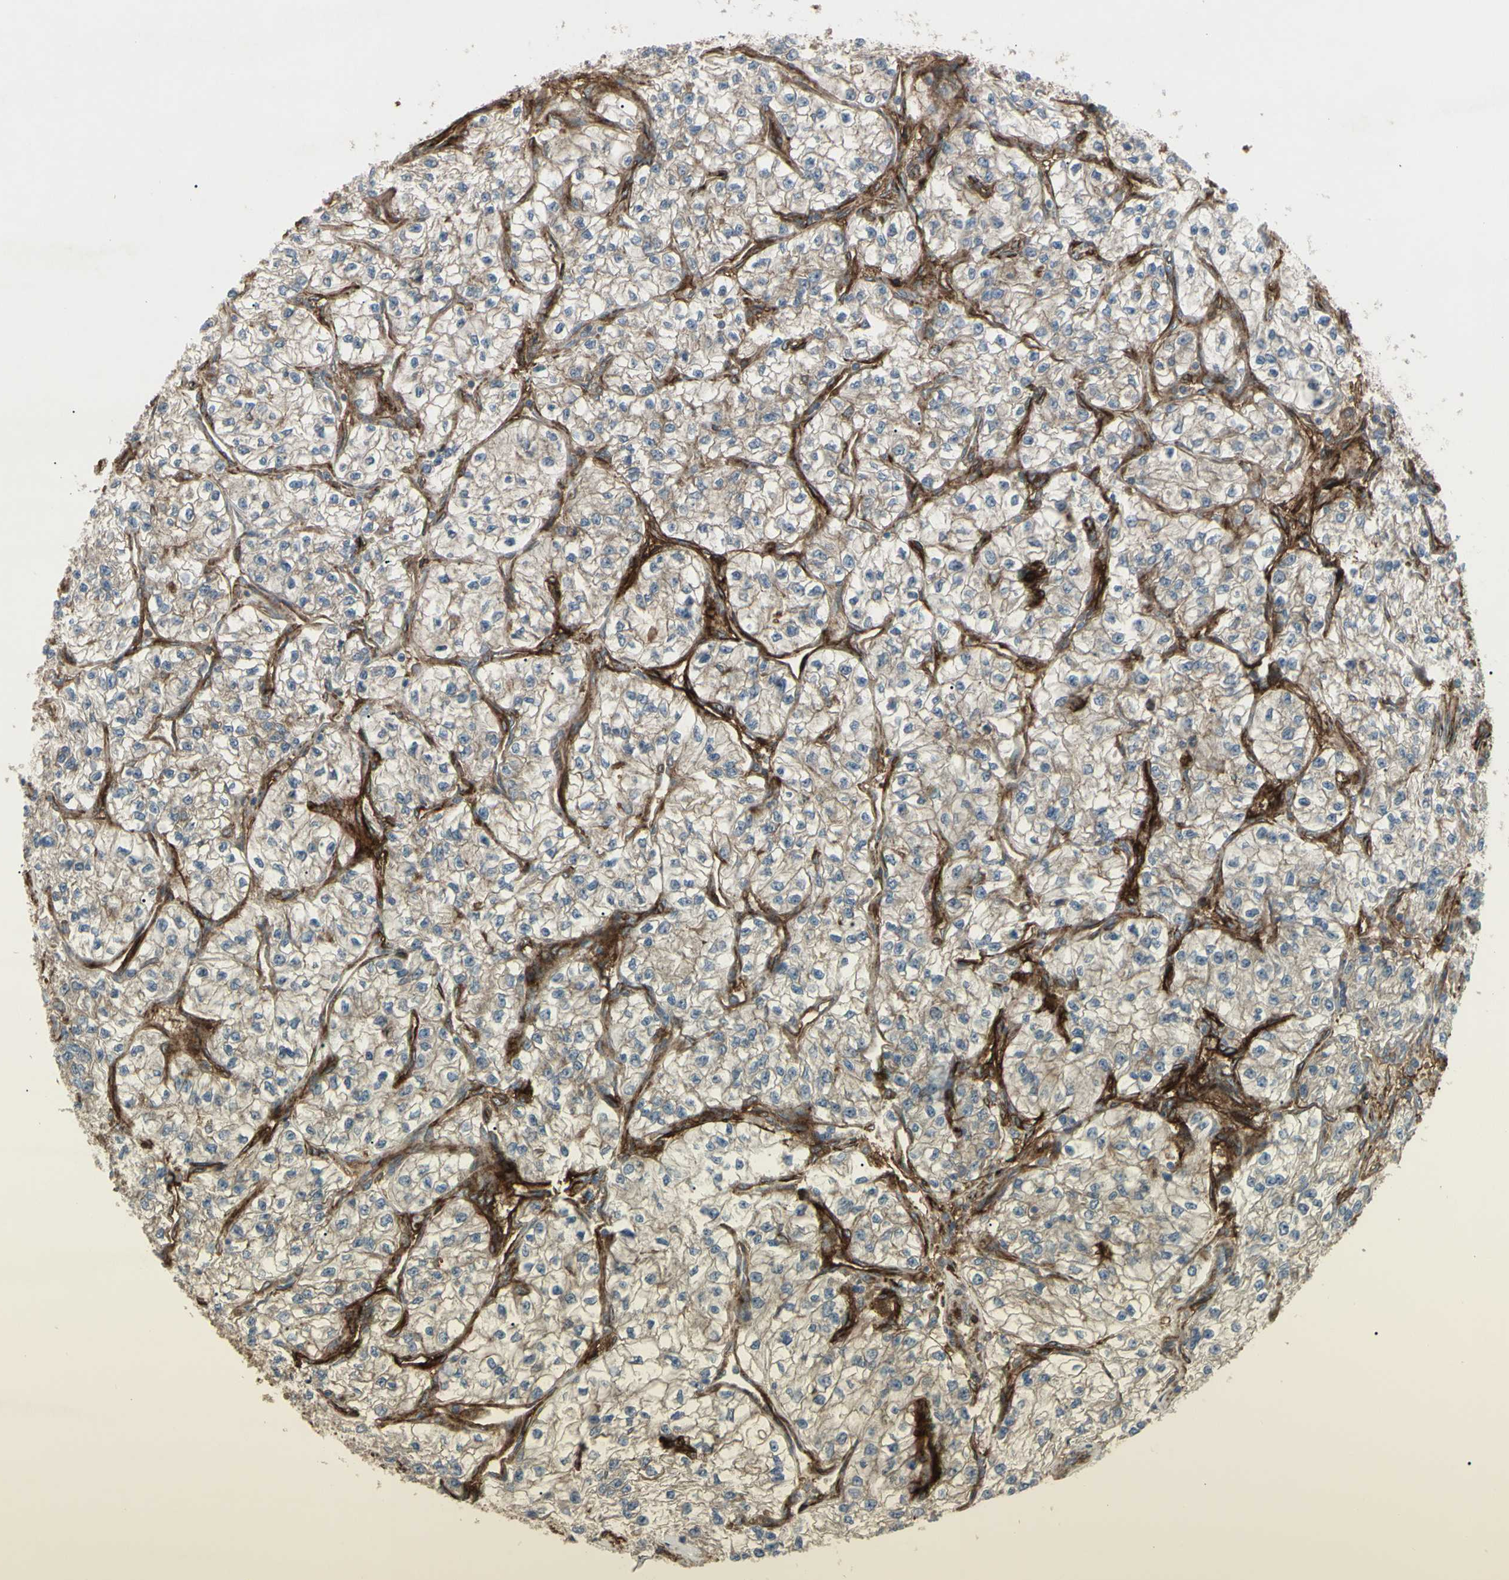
{"staining": {"intensity": "weak", "quantity": "<25%", "location": "cytoplasmic/membranous"}, "tissue": "renal cancer", "cell_type": "Tumor cells", "image_type": "cancer", "snomed": [{"axis": "morphology", "description": "Adenocarcinoma, NOS"}, {"axis": "topography", "description": "Kidney"}], "caption": "Adenocarcinoma (renal) was stained to show a protein in brown. There is no significant staining in tumor cells. (DAB (3,3'-diaminobenzidine) immunohistochemistry with hematoxylin counter stain).", "gene": "CD276", "patient": {"sex": "female", "age": 57}}